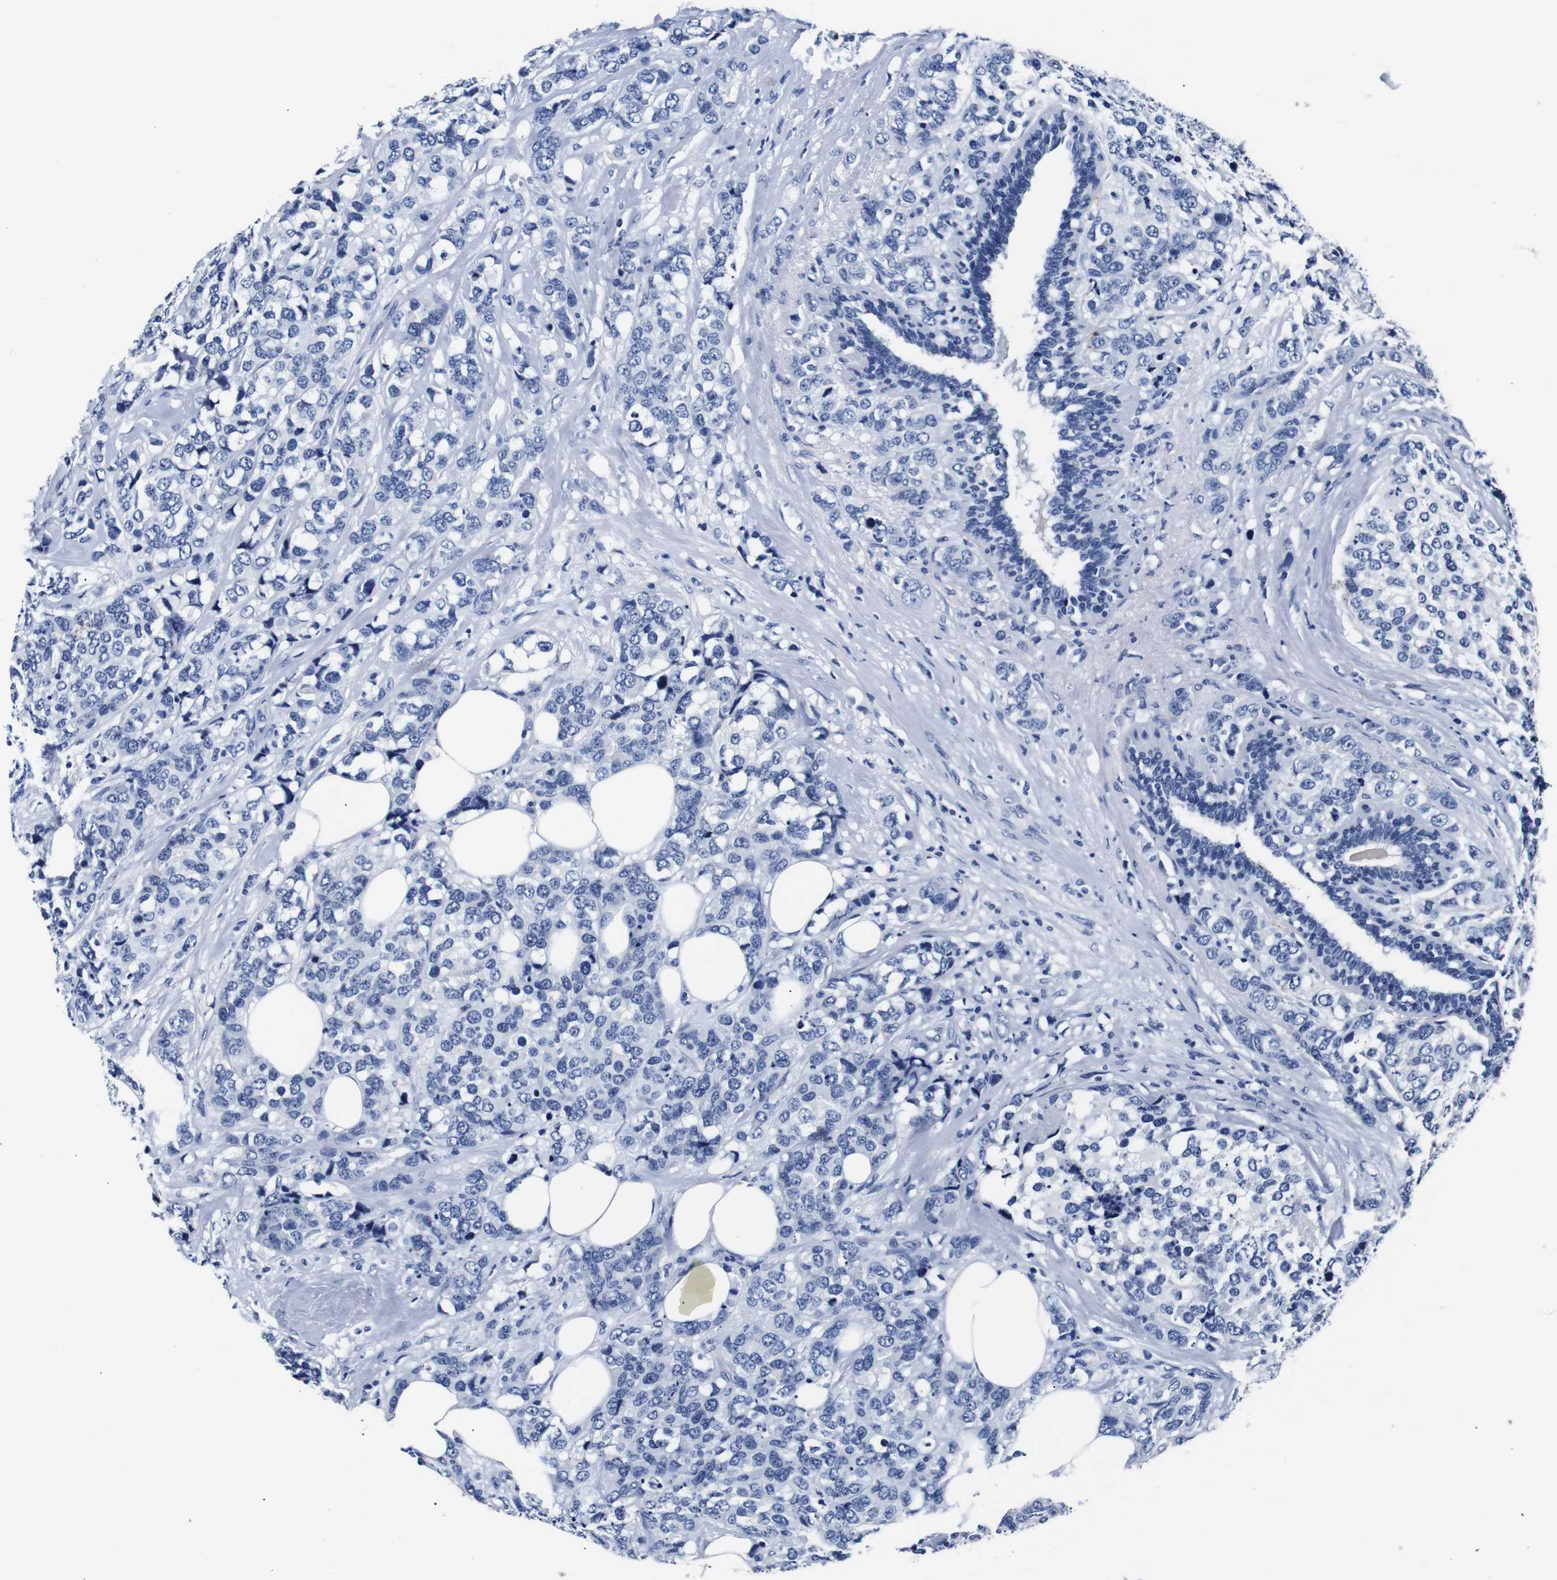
{"staining": {"intensity": "negative", "quantity": "none", "location": "none"}, "tissue": "breast cancer", "cell_type": "Tumor cells", "image_type": "cancer", "snomed": [{"axis": "morphology", "description": "Lobular carcinoma"}, {"axis": "topography", "description": "Breast"}], "caption": "Immunohistochemical staining of human breast cancer displays no significant staining in tumor cells.", "gene": "GAP43", "patient": {"sex": "female", "age": 59}}